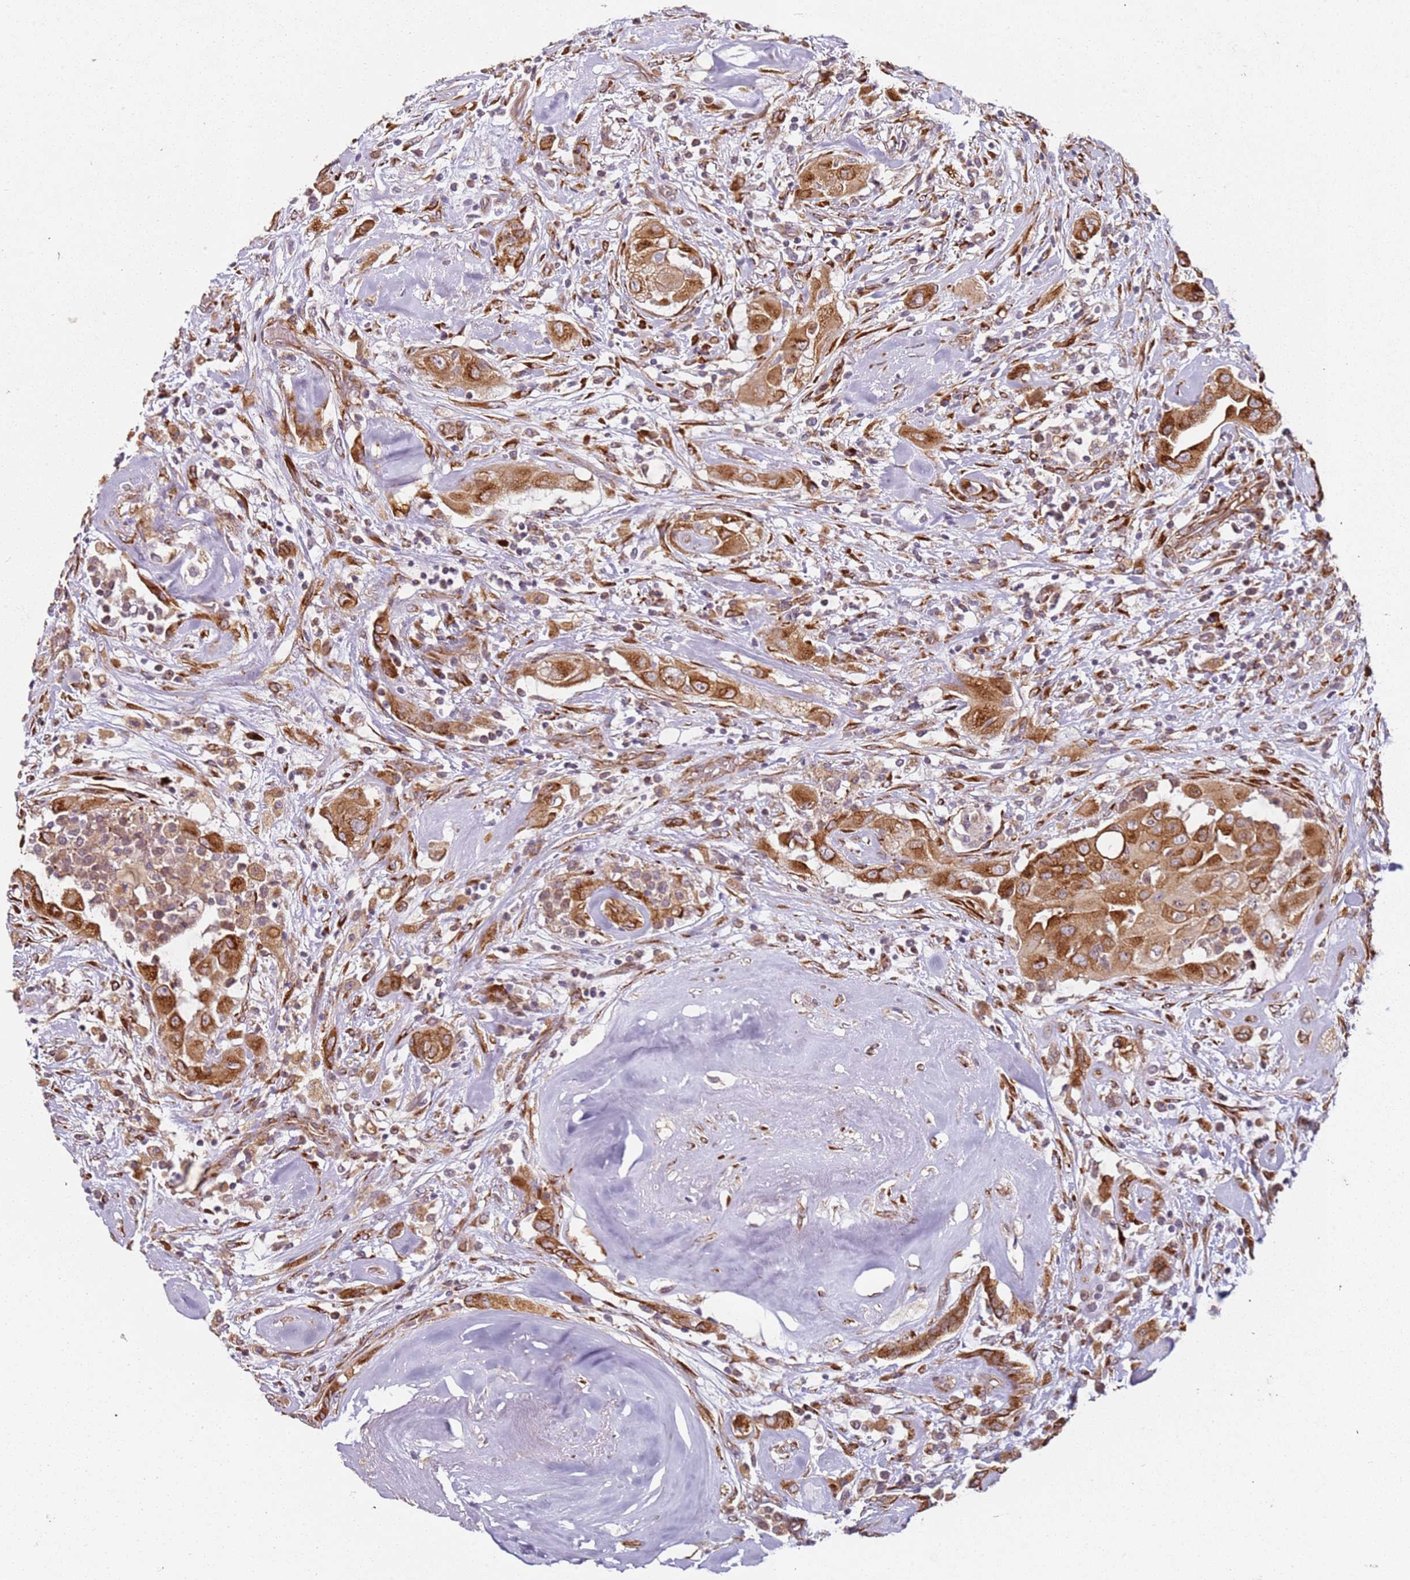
{"staining": {"intensity": "strong", "quantity": ">75%", "location": "cytoplasmic/membranous"}, "tissue": "thyroid cancer", "cell_type": "Tumor cells", "image_type": "cancer", "snomed": [{"axis": "morphology", "description": "Papillary adenocarcinoma, NOS"}, {"axis": "topography", "description": "Thyroid gland"}], "caption": "A micrograph of human thyroid papillary adenocarcinoma stained for a protein displays strong cytoplasmic/membranous brown staining in tumor cells.", "gene": "ARFRP1", "patient": {"sex": "female", "age": 59}}